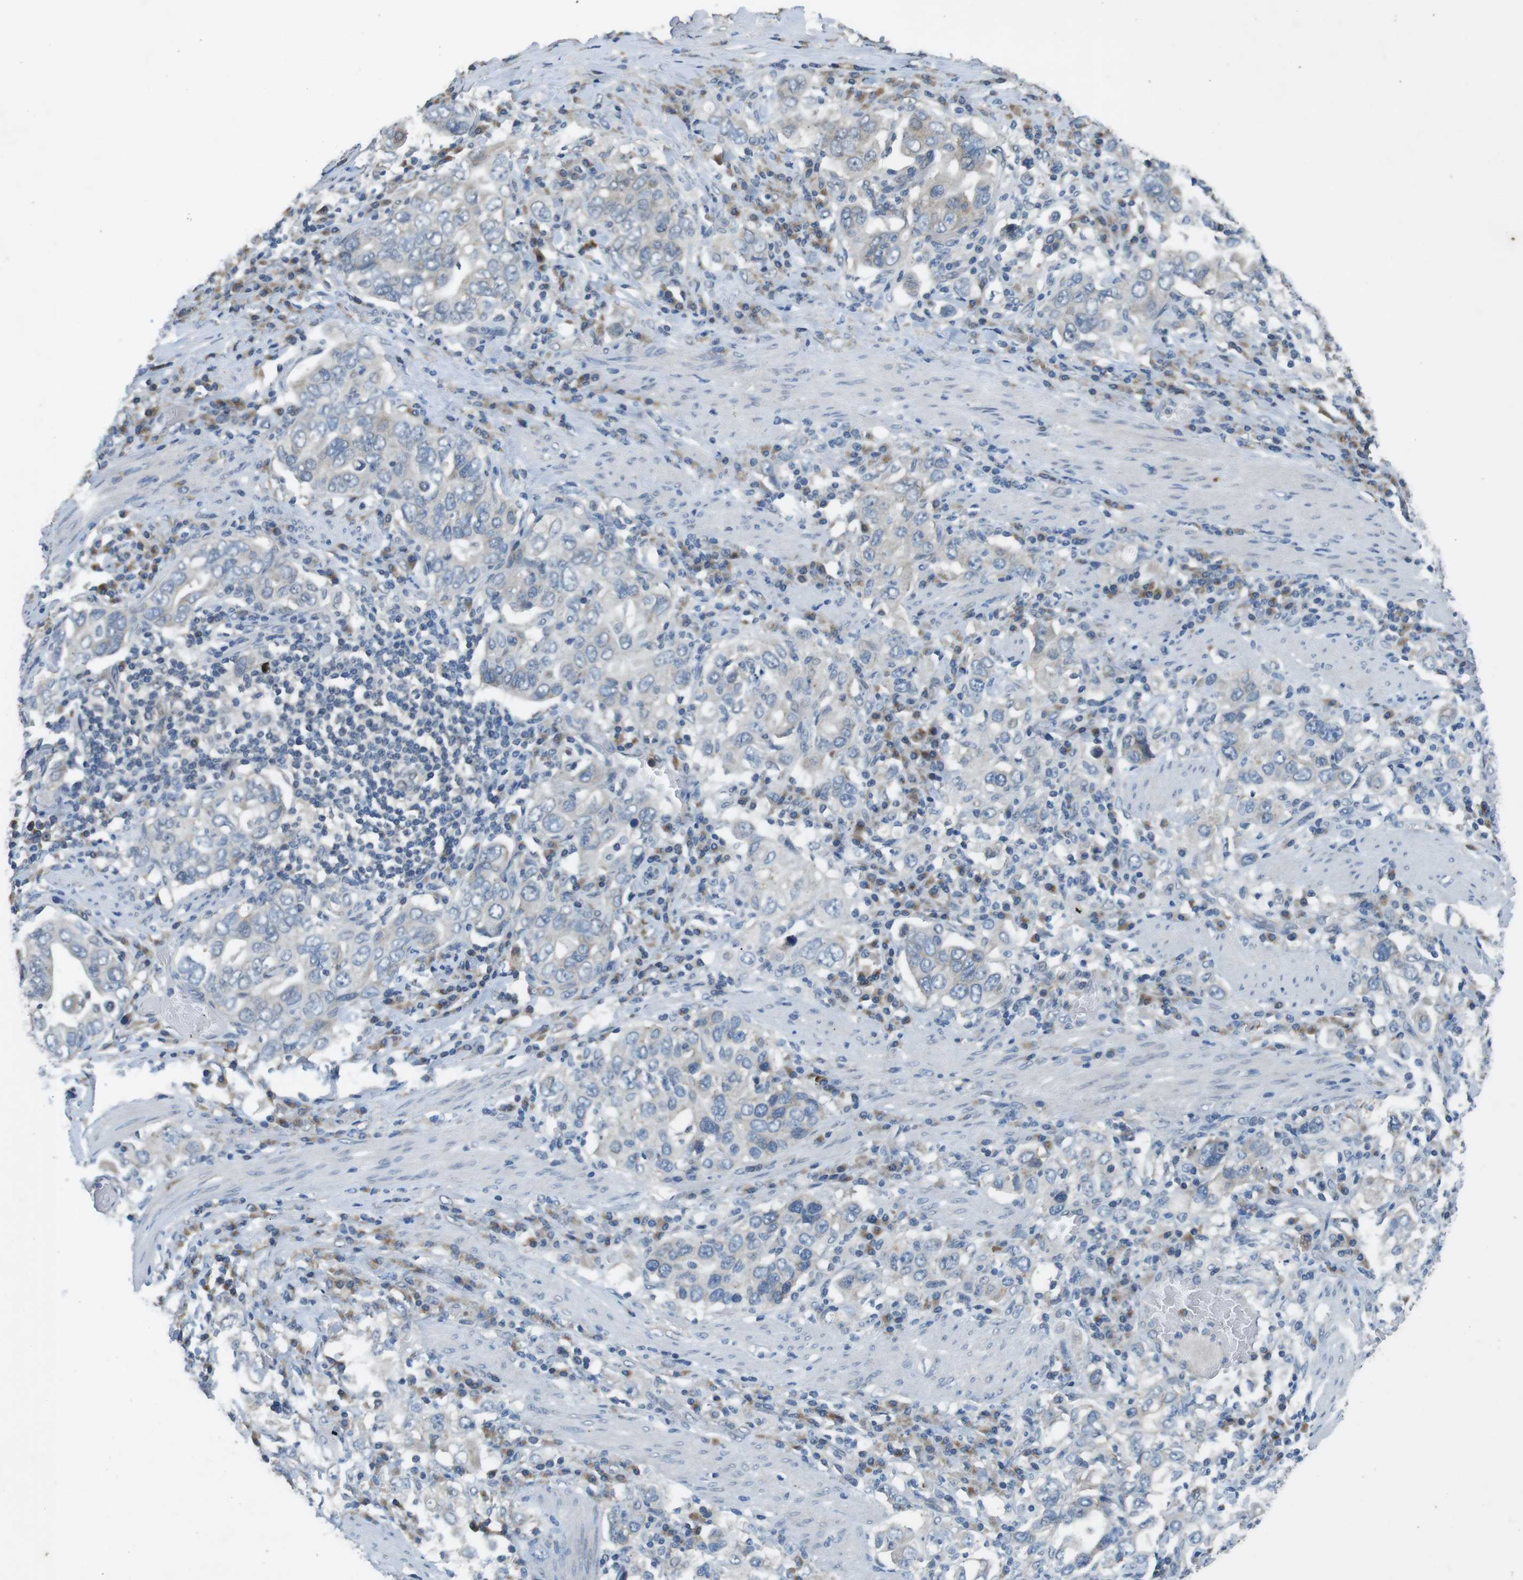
{"staining": {"intensity": "weak", "quantity": "<25%", "location": "cytoplasmic/membranous"}, "tissue": "stomach cancer", "cell_type": "Tumor cells", "image_type": "cancer", "snomed": [{"axis": "morphology", "description": "Adenocarcinoma, NOS"}, {"axis": "topography", "description": "Stomach, upper"}], "caption": "DAB (3,3'-diaminobenzidine) immunohistochemical staining of human stomach adenocarcinoma exhibits no significant staining in tumor cells. (Stains: DAB immunohistochemistry with hematoxylin counter stain, Microscopy: brightfield microscopy at high magnification).", "gene": "CLDN7", "patient": {"sex": "male", "age": 62}}